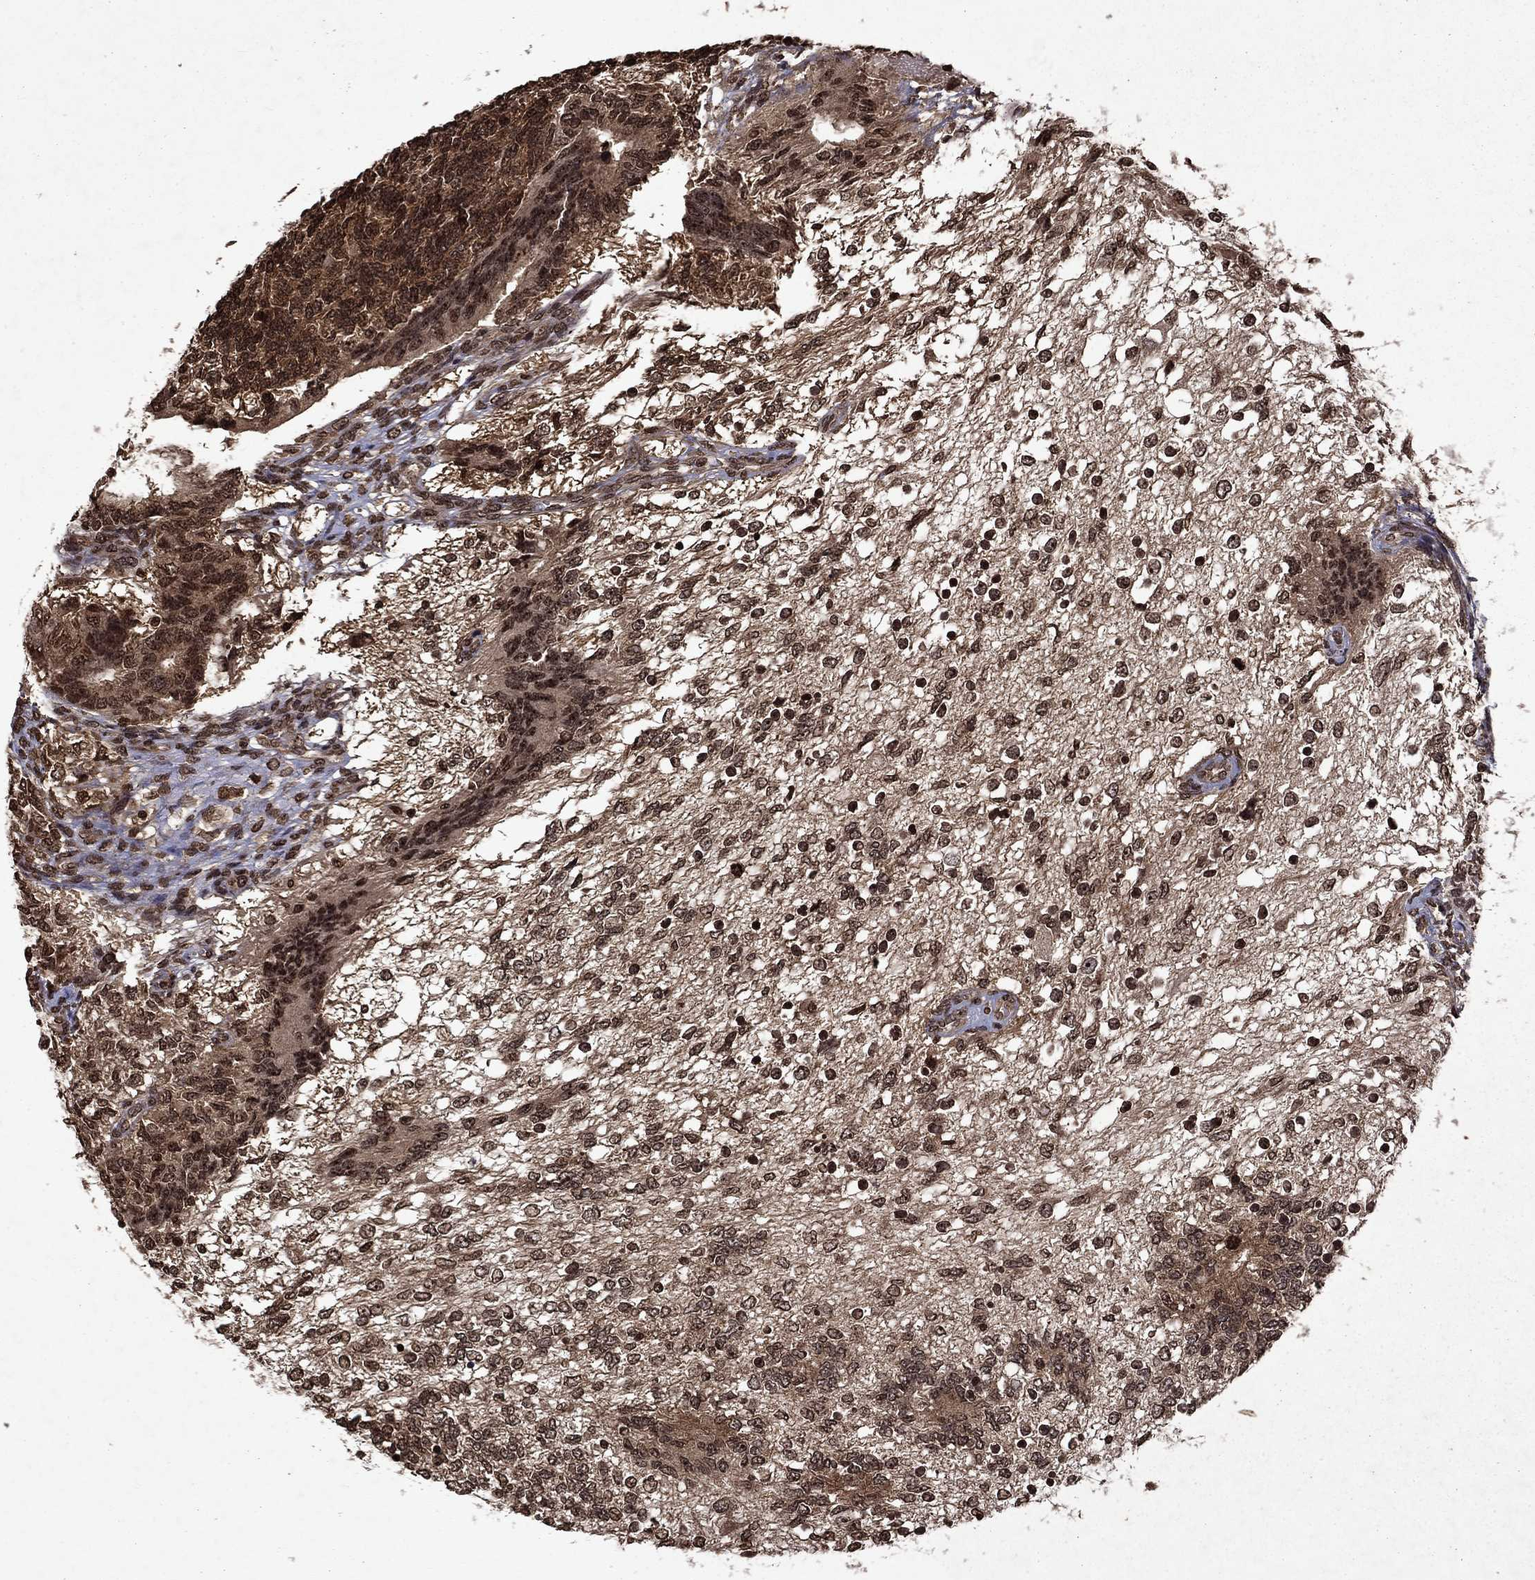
{"staining": {"intensity": "moderate", "quantity": ">75%", "location": "nuclear"}, "tissue": "testis cancer", "cell_type": "Tumor cells", "image_type": "cancer", "snomed": [{"axis": "morphology", "description": "Seminoma, NOS"}, {"axis": "morphology", "description": "Carcinoma, Embryonal, NOS"}, {"axis": "topography", "description": "Testis"}], "caption": "An image showing moderate nuclear positivity in about >75% of tumor cells in testis embryonal carcinoma, as visualized by brown immunohistochemical staining.", "gene": "PIN4", "patient": {"sex": "male", "age": 41}}